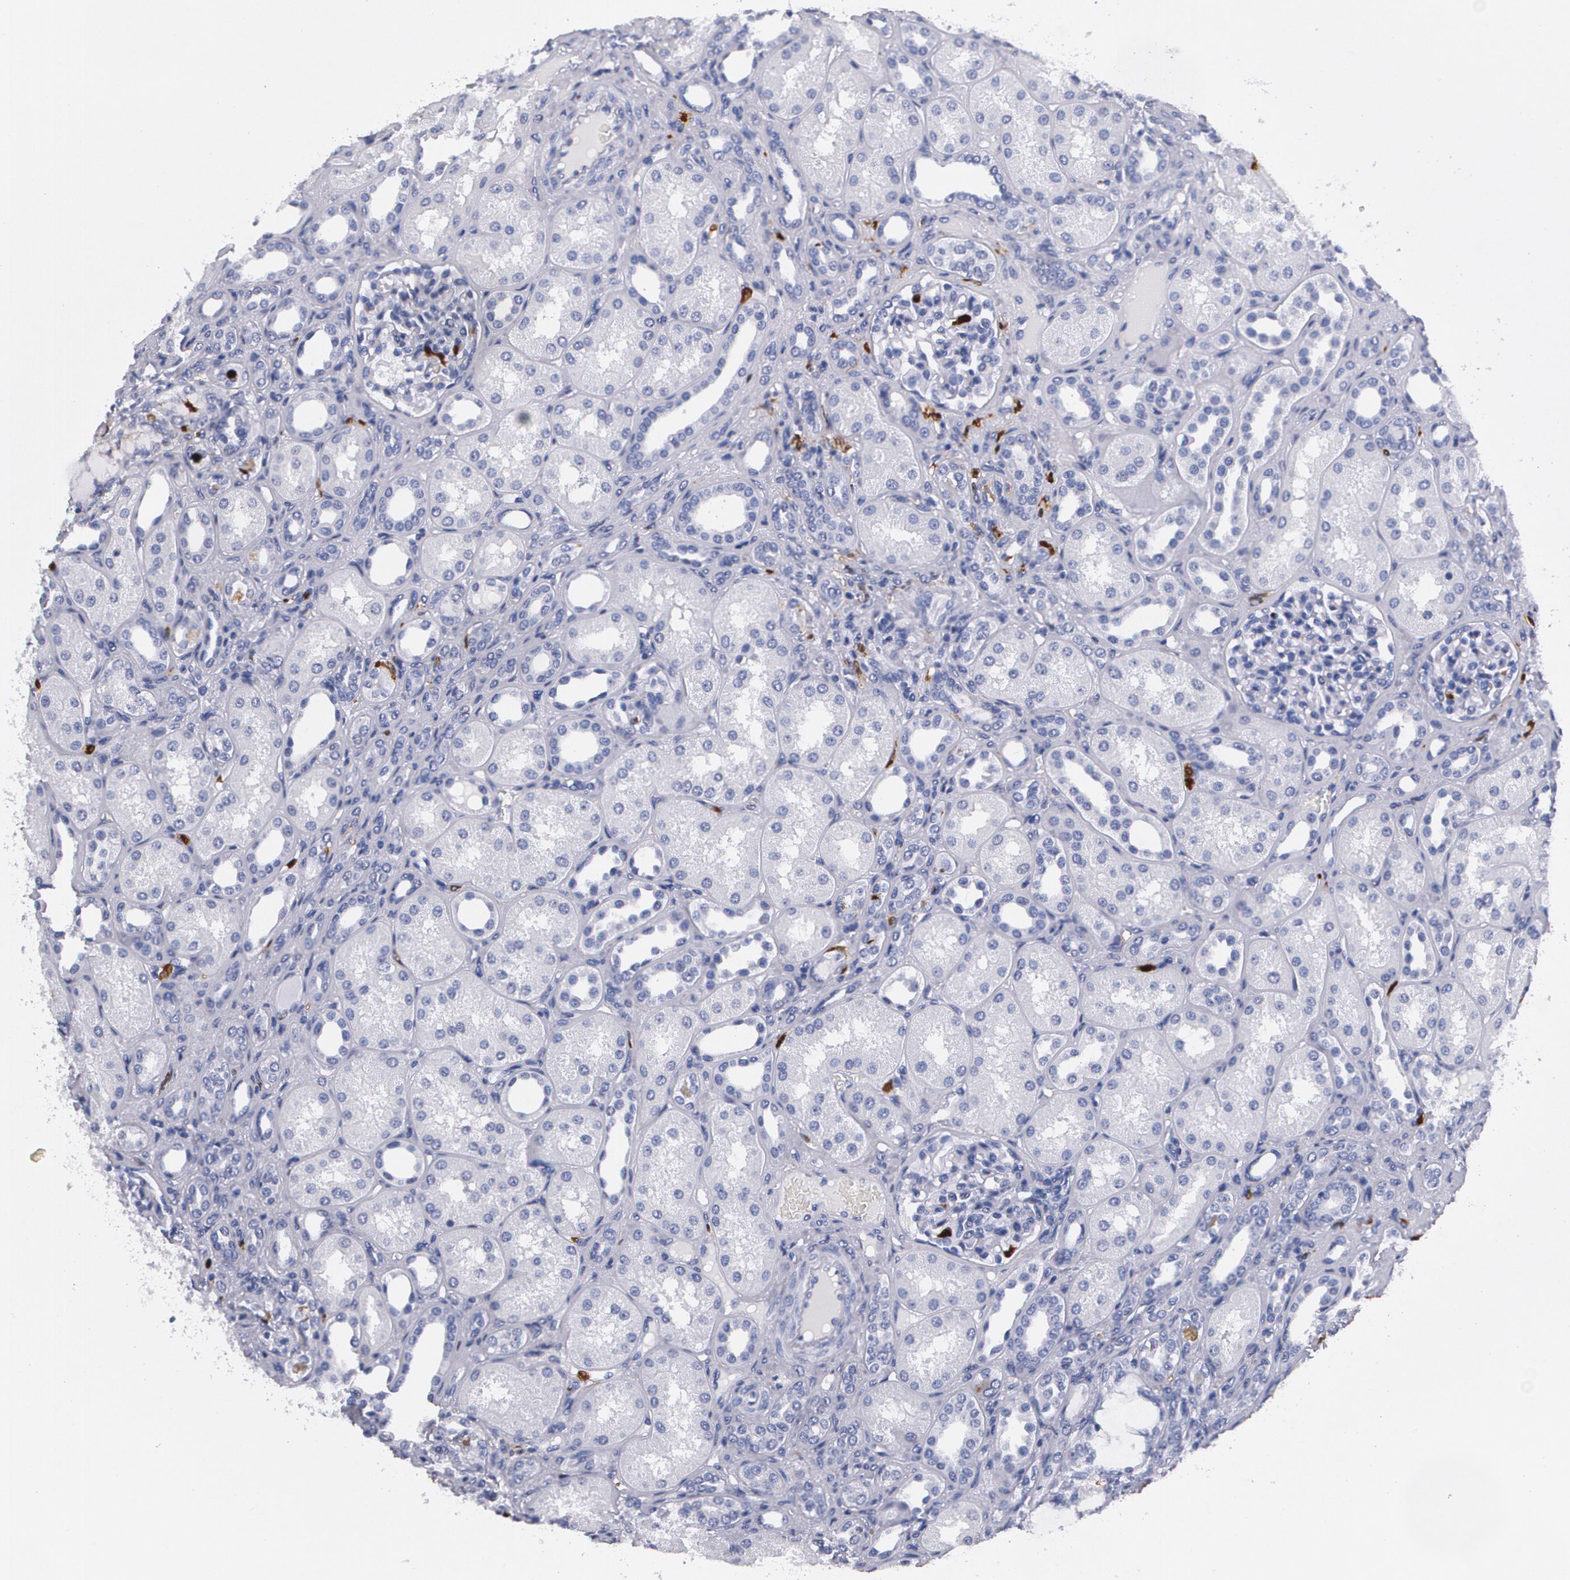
{"staining": {"intensity": "negative", "quantity": "none", "location": "none"}, "tissue": "kidney", "cell_type": "Cells in glomeruli", "image_type": "normal", "snomed": [{"axis": "morphology", "description": "Normal tissue, NOS"}, {"axis": "topography", "description": "Kidney"}], "caption": "This is a image of immunohistochemistry (IHC) staining of unremarkable kidney, which shows no positivity in cells in glomeruli.", "gene": "S100A8", "patient": {"sex": "male", "age": 7}}